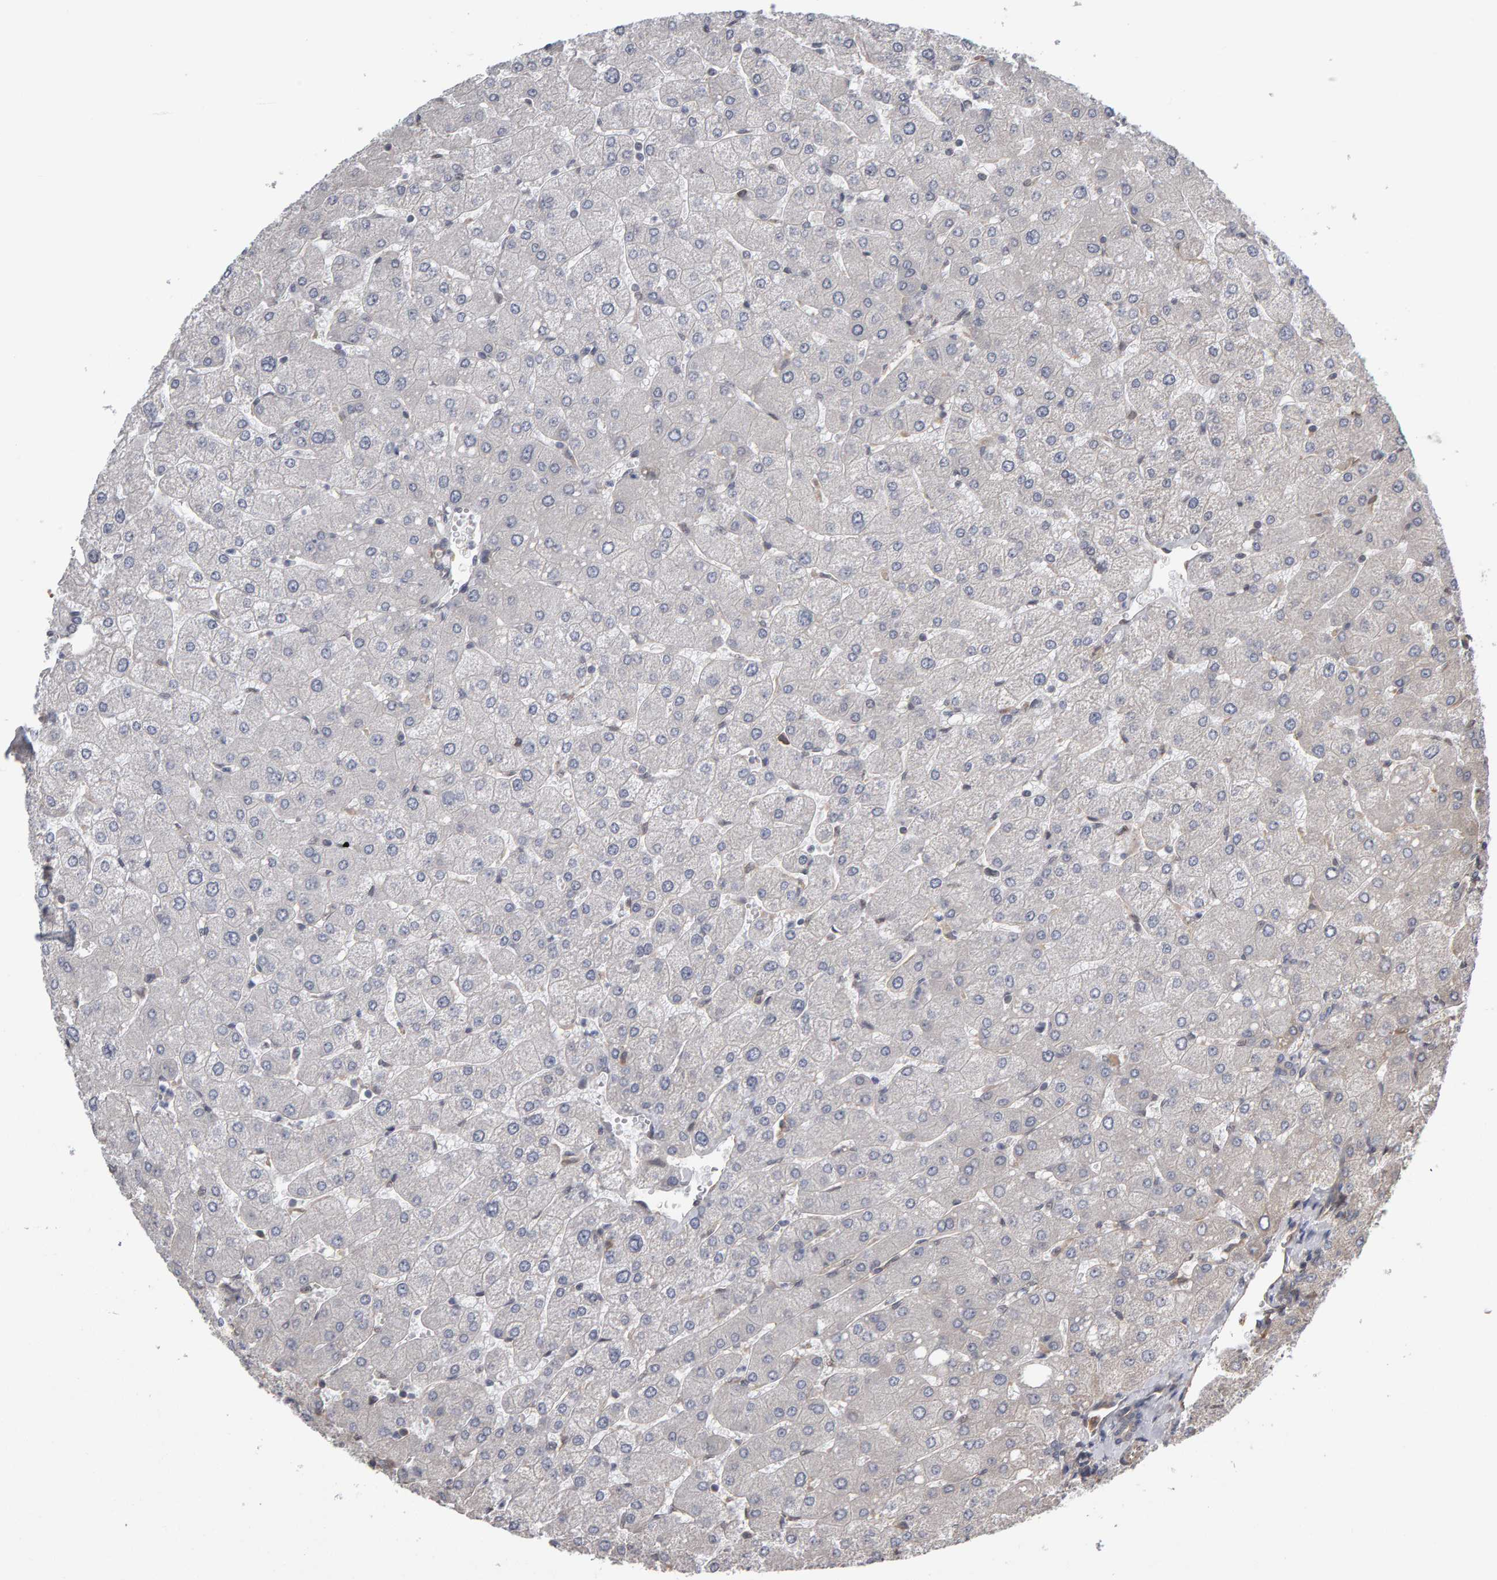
{"staining": {"intensity": "negative", "quantity": "none", "location": "none"}, "tissue": "liver", "cell_type": "Cholangiocytes", "image_type": "normal", "snomed": [{"axis": "morphology", "description": "Normal tissue, NOS"}, {"axis": "topography", "description": "Liver"}], "caption": "An image of liver stained for a protein demonstrates no brown staining in cholangiocytes. The staining was performed using DAB (3,3'-diaminobenzidine) to visualize the protein expression in brown, while the nuclei were stained in blue with hematoxylin (Magnification: 20x).", "gene": "COASY", "patient": {"sex": "male", "age": 55}}